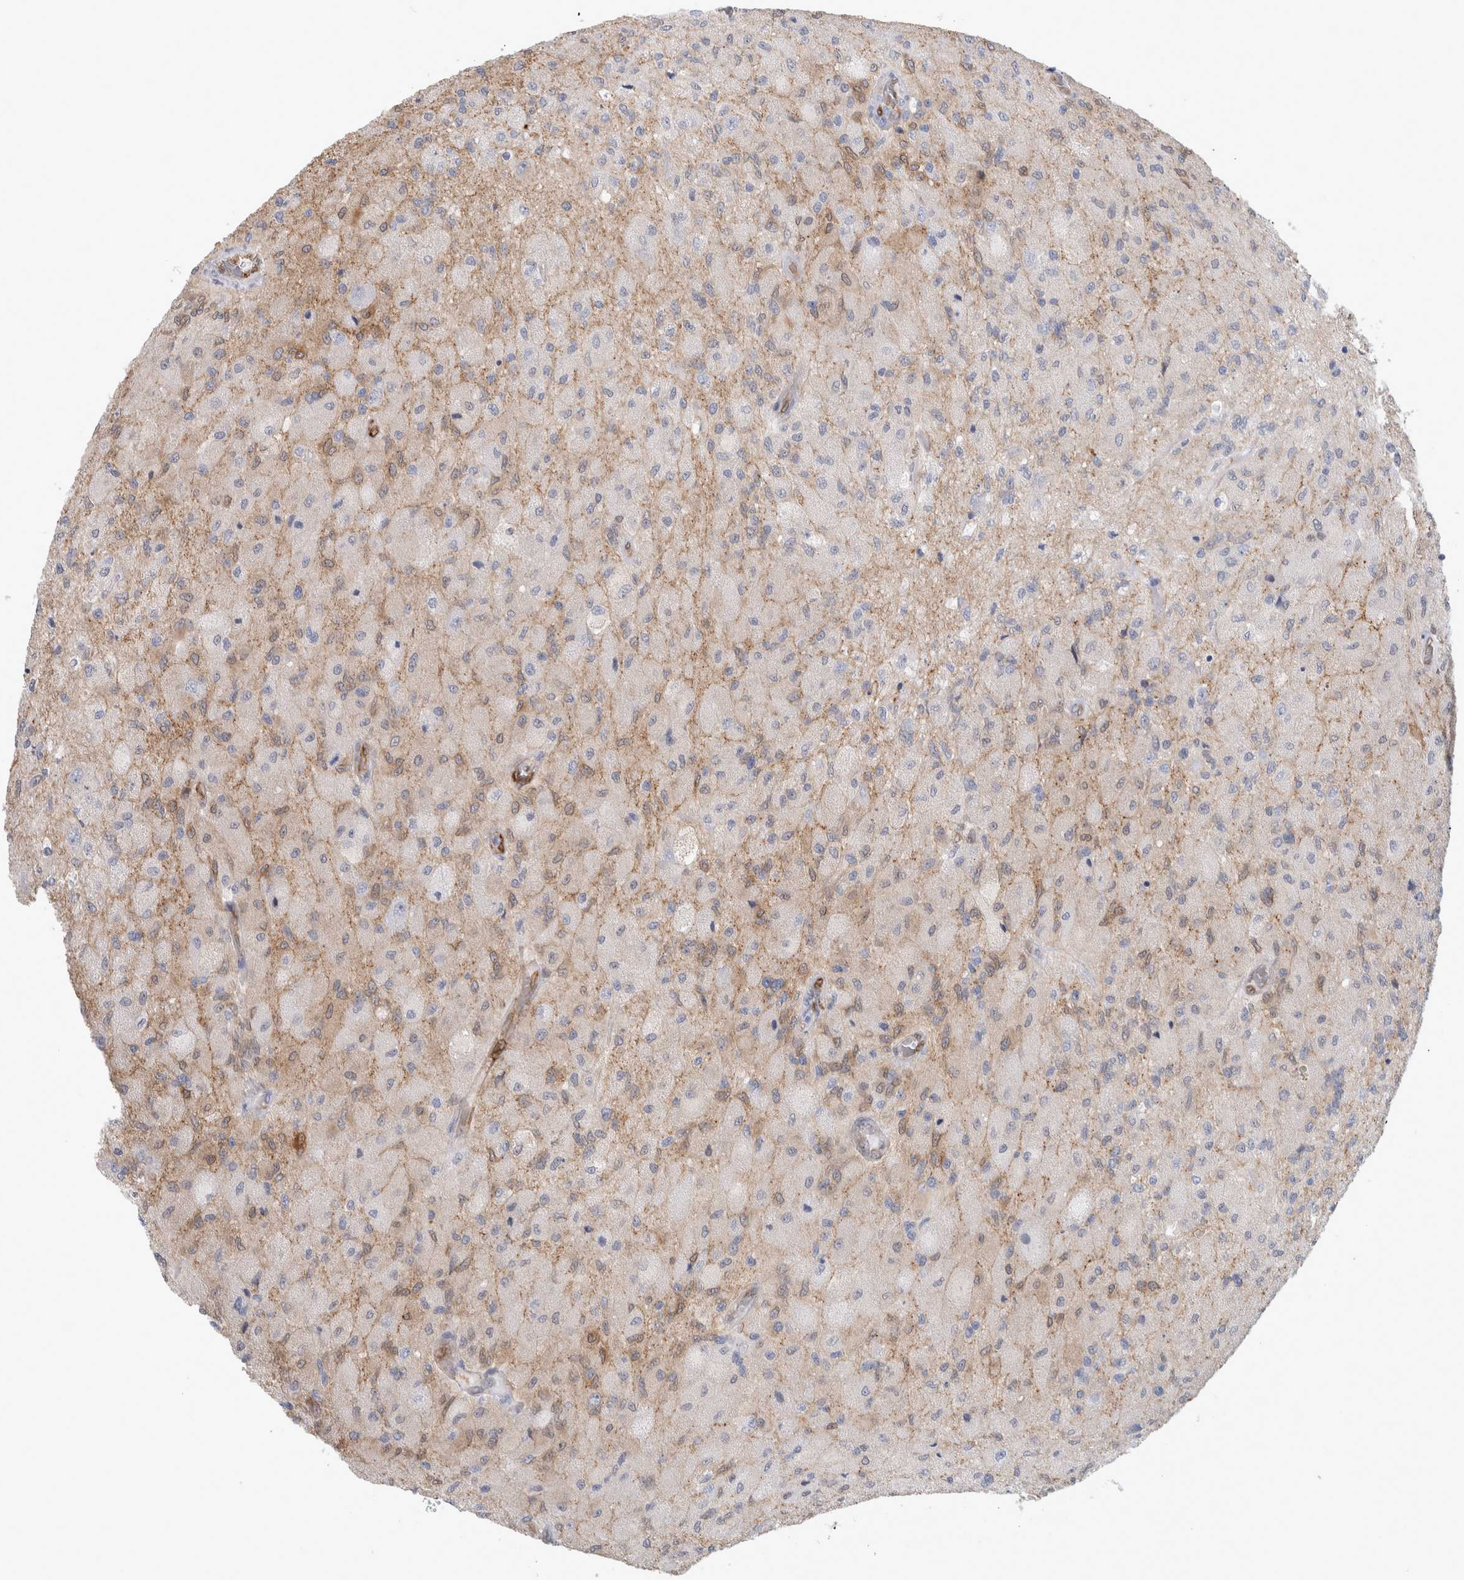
{"staining": {"intensity": "negative", "quantity": "none", "location": "none"}, "tissue": "glioma", "cell_type": "Tumor cells", "image_type": "cancer", "snomed": [{"axis": "morphology", "description": "Normal tissue, NOS"}, {"axis": "morphology", "description": "Glioma, malignant, High grade"}, {"axis": "topography", "description": "Cerebral cortex"}], "caption": "DAB (3,3'-diaminobenzidine) immunohistochemical staining of glioma shows no significant expression in tumor cells. (Stains: DAB IHC with hematoxylin counter stain, Microscopy: brightfield microscopy at high magnification).", "gene": "CD55", "patient": {"sex": "male", "age": 77}}